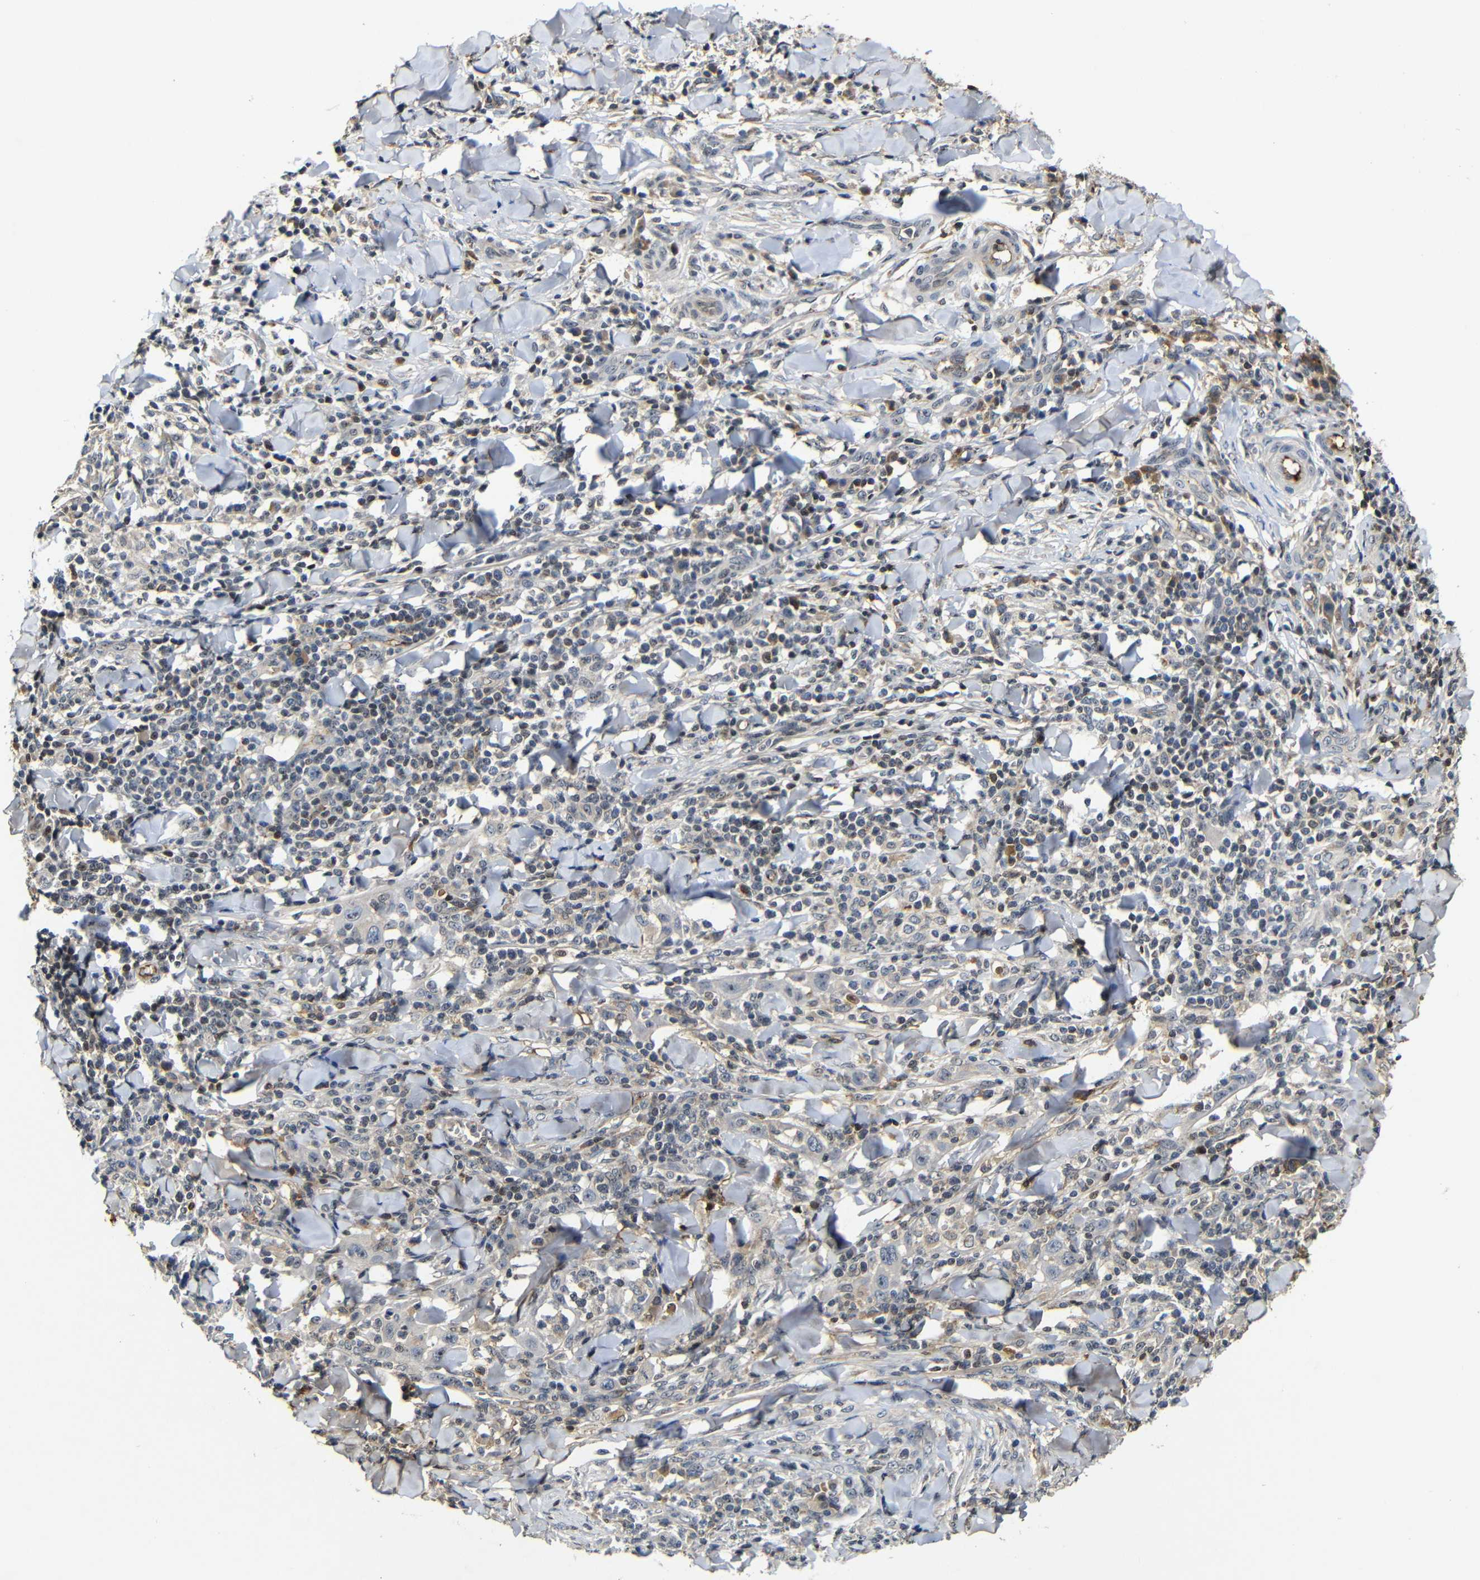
{"staining": {"intensity": "negative", "quantity": "none", "location": "none"}, "tissue": "skin cancer", "cell_type": "Tumor cells", "image_type": "cancer", "snomed": [{"axis": "morphology", "description": "Squamous cell carcinoma, NOS"}, {"axis": "topography", "description": "Skin"}], "caption": "This is a micrograph of IHC staining of squamous cell carcinoma (skin), which shows no staining in tumor cells. The staining was performed using DAB (3,3'-diaminobenzidine) to visualize the protein expression in brown, while the nuclei were stained in blue with hematoxylin (Magnification: 20x).", "gene": "MYC", "patient": {"sex": "male", "age": 24}}